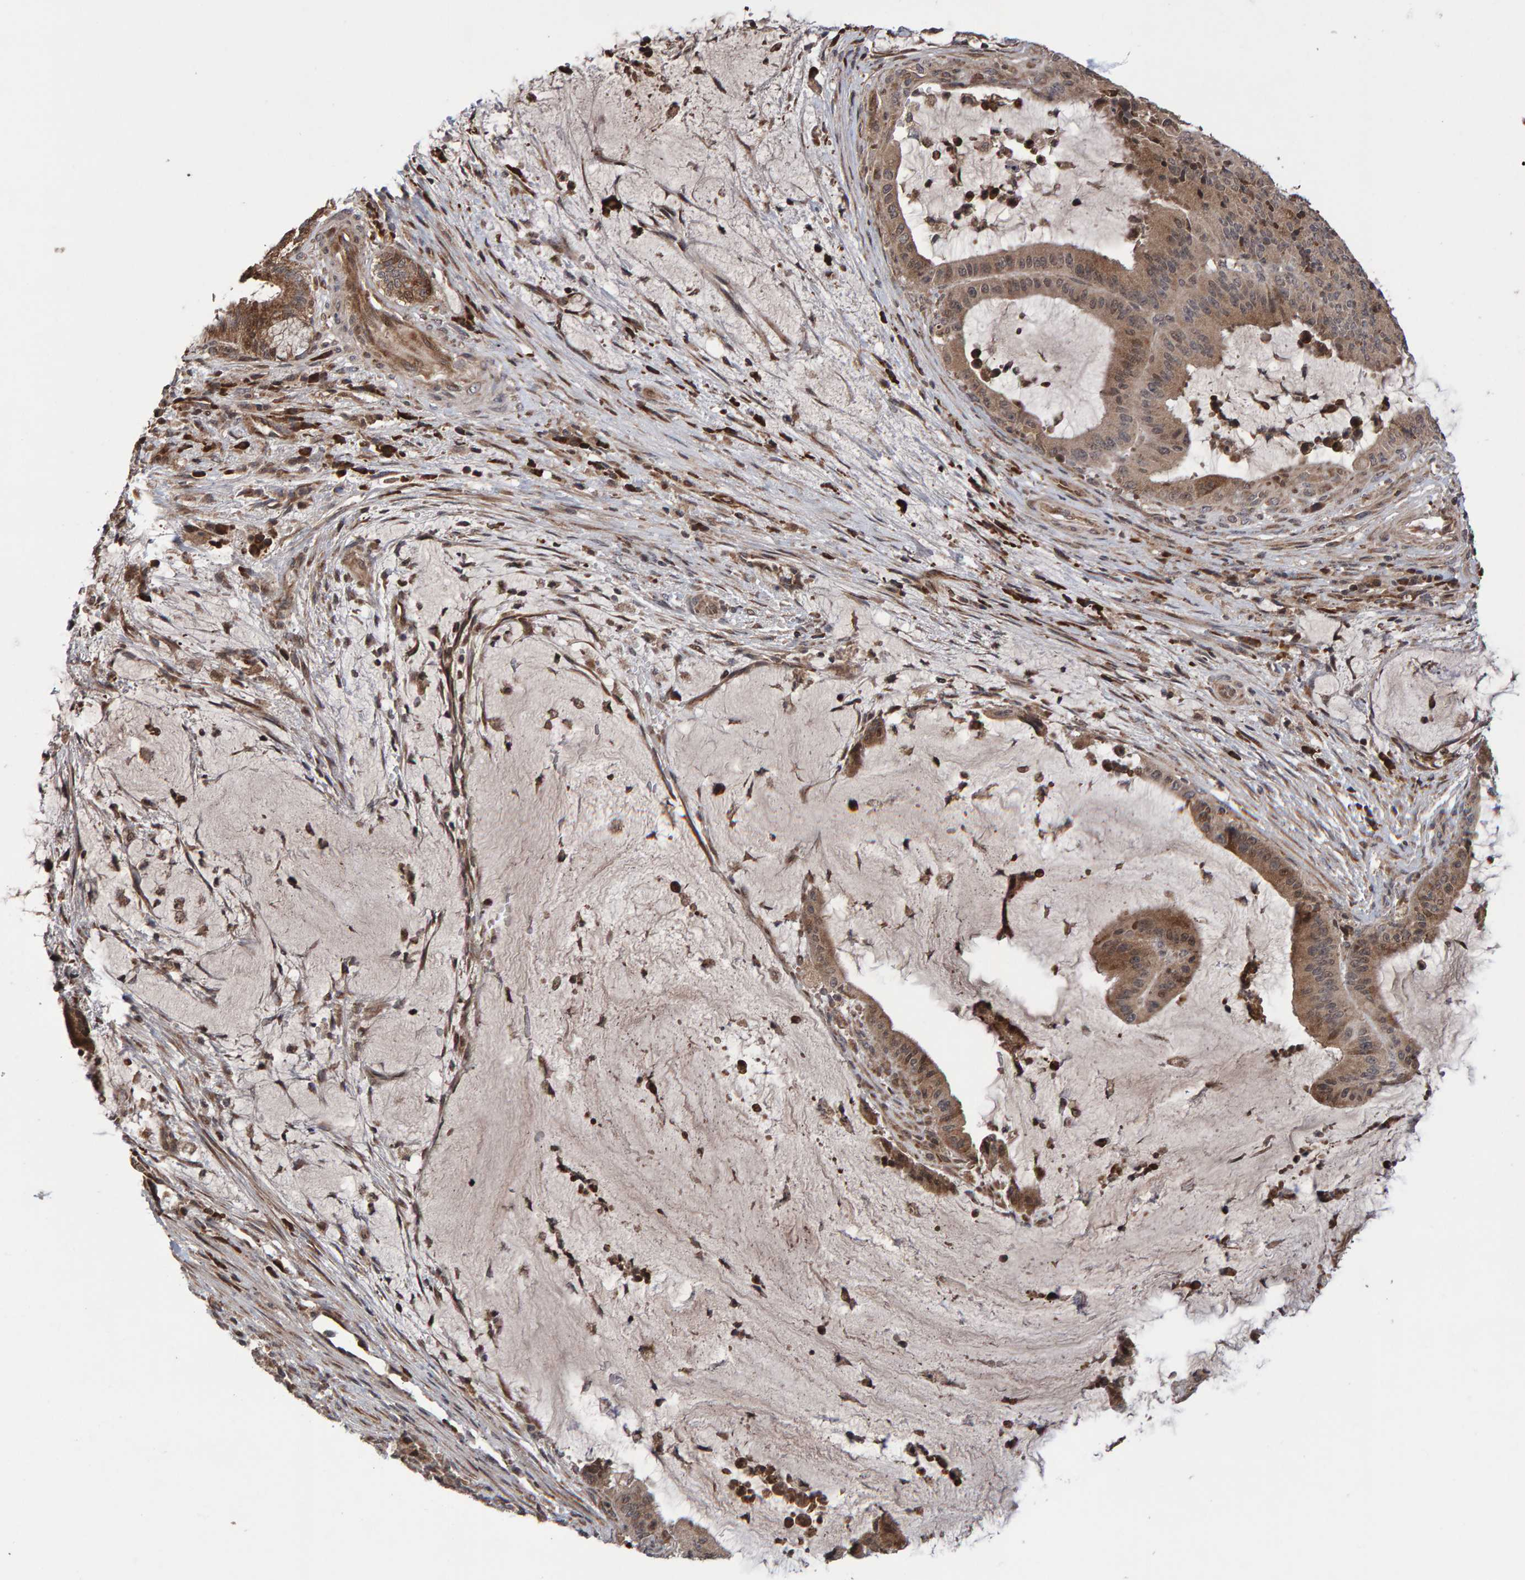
{"staining": {"intensity": "moderate", "quantity": ">75%", "location": "cytoplasmic/membranous"}, "tissue": "liver cancer", "cell_type": "Tumor cells", "image_type": "cancer", "snomed": [{"axis": "morphology", "description": "Normal tissue, NOS"}, {"axis": "morphology", "description": "Cholangiocarcinoma"}, {"axis": "topography", "description": "Liver"}, {"axis": "topography", "description": "Peripheral nerve tissue"}], "caption": "The immunohistochemical stain shows moderate cytoplasmic/membranous positivity in tumor cells of liver cancer tissue.", "gene": "PECR", "patient": {"sex": "female", "age": 73}}